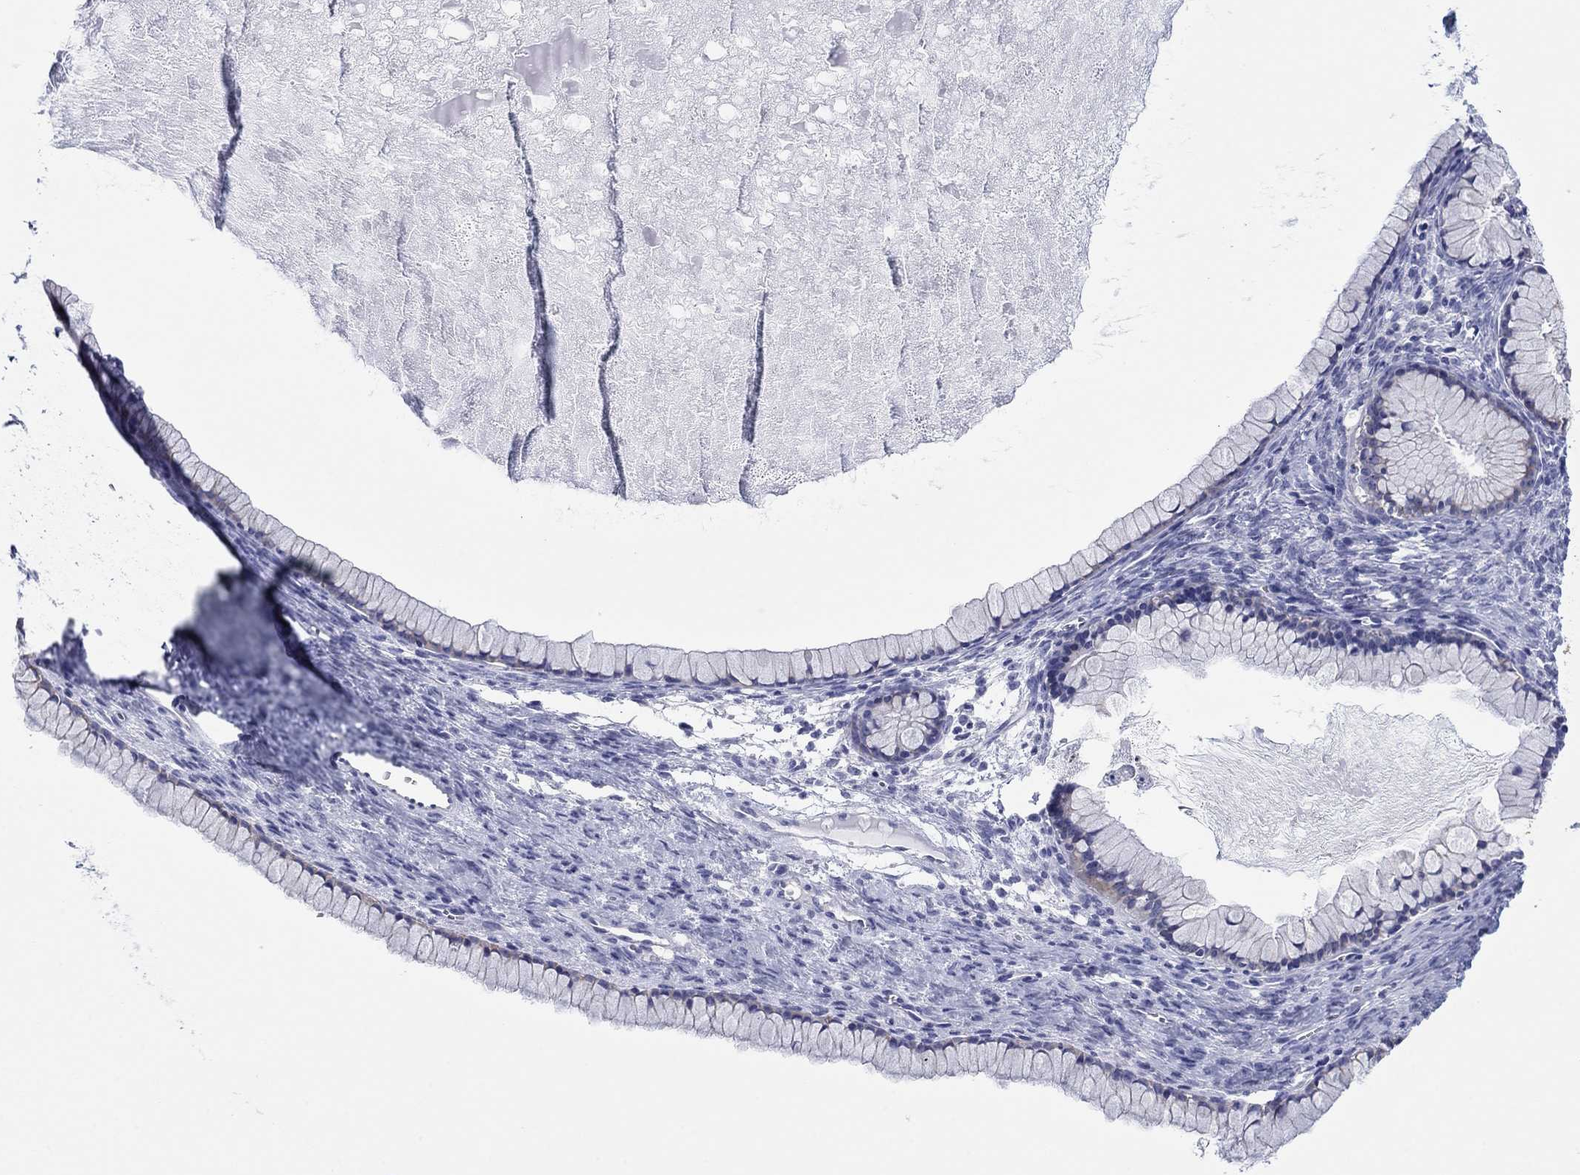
{"staining": {"intensity": "negative", "quantity": "none", "location": "none"}, "tissue": "ovarian cancer", "cell_type": "Tumor cells", "image_type": "cancer", "snomed": [{"axis": "morphology", "description": "Cystadenocarcinoma, mucinous, NOS"}, {"axis": "topography", "description": "Ovary"}], "caption": "High magnification brightfield microscopy of ovarian cancer stained with DAB (3,3'-diaminobenzidine) (brown) and counterstained with hematoxylin (blue): tumor cells show no significant expression.", "gene": "ATP1B1", "patient": {"sex": "female", "age": 41}}